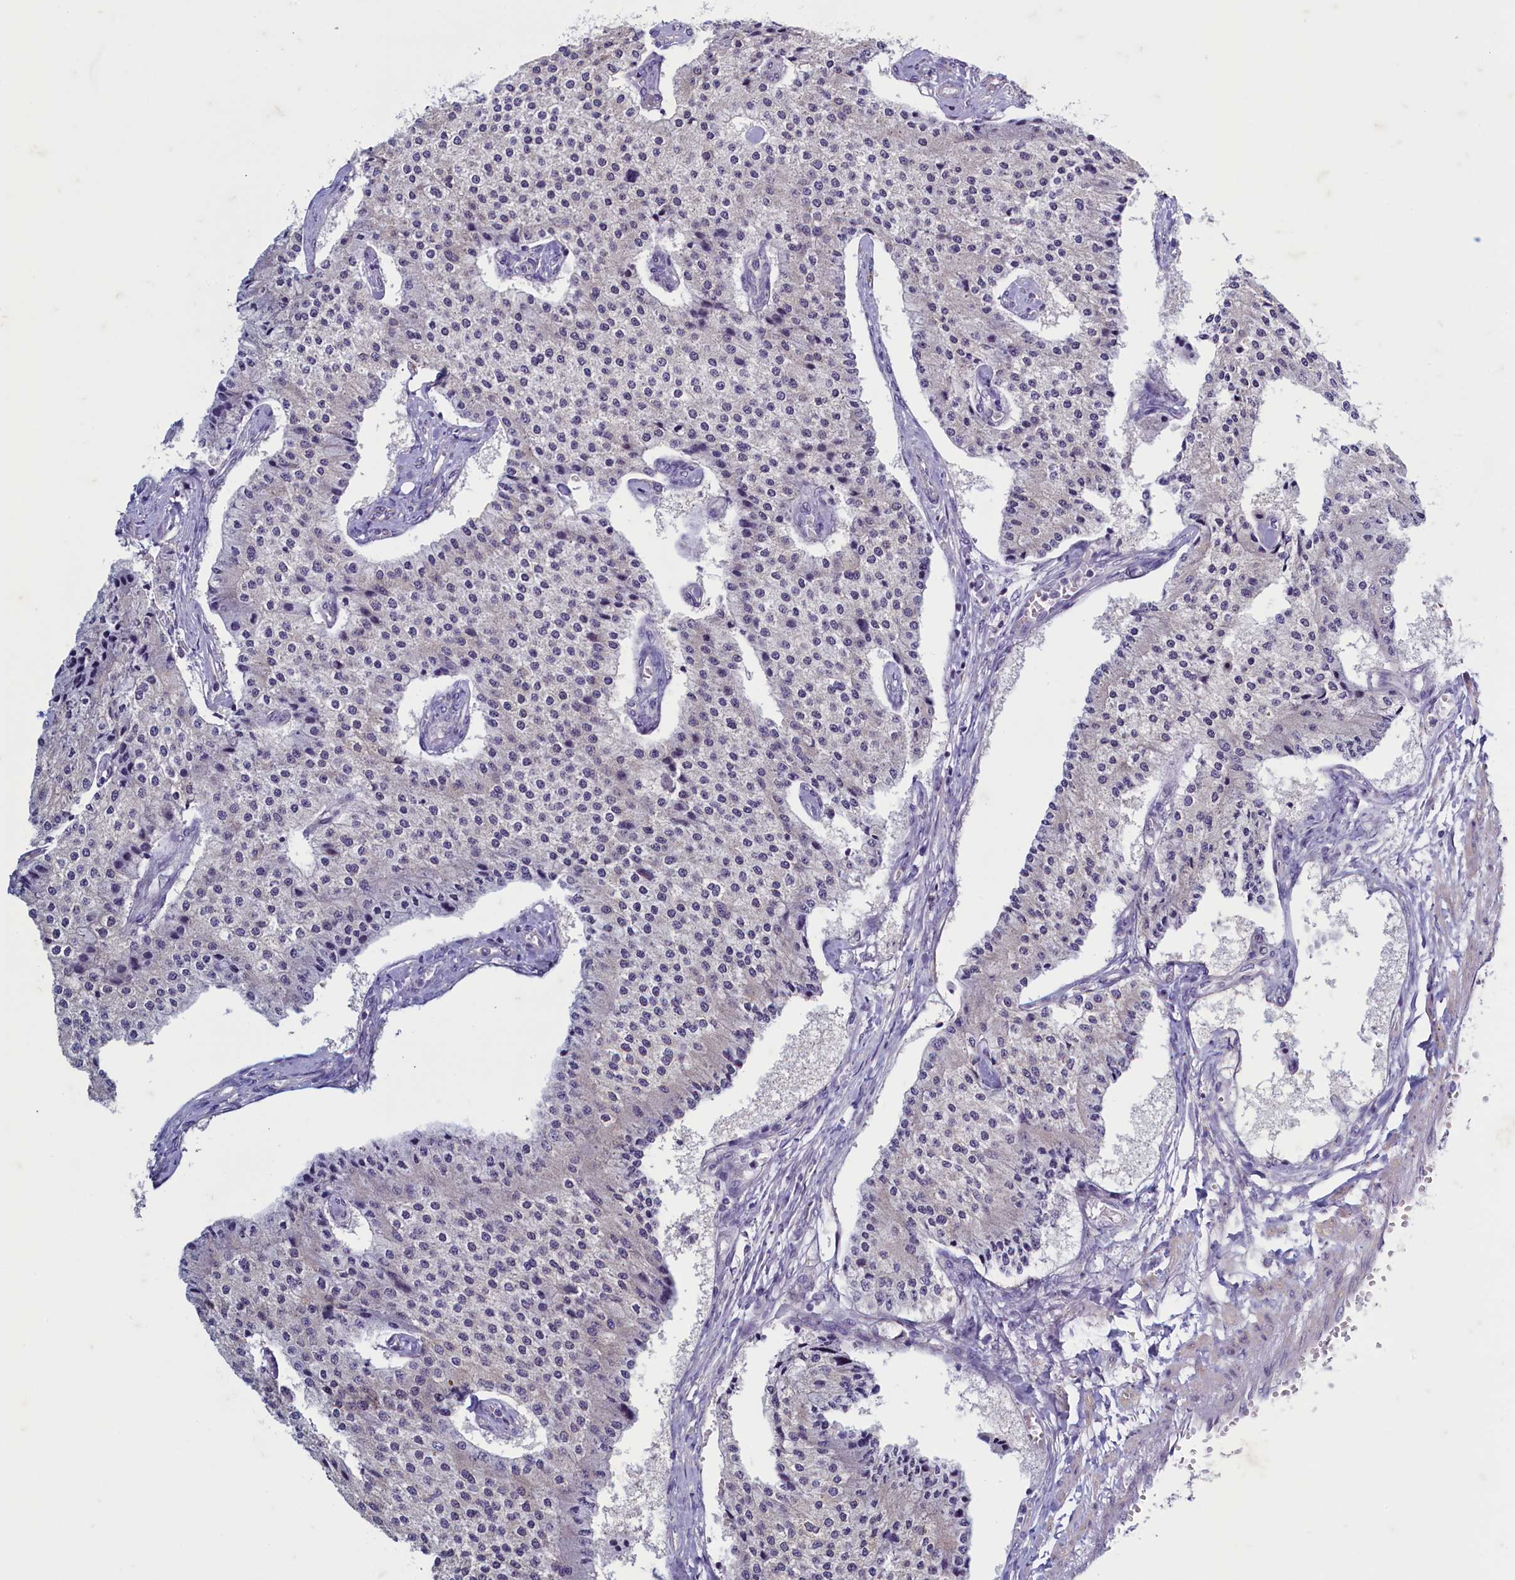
{"staining": {"intensity": "negative", "quantity": "none", "location": "none"}, "tissue": "carcinoid", "cell_type": "Tumor cells", "image_type": "cancer", "snomed": [{"axis": "morphology", "description": "Carcinoid, malignant, NOS"}, {"axis": "topography", "description": "Colon"}], "caption": "Histopathology image shows no protein staining in tumor cells of carcinoid tissue. (Immunohistochemistry, brightfield microscopy, high magnification).", "gene": "MAP1LC3A", "patient": {"sex": "female", "age": 52}}